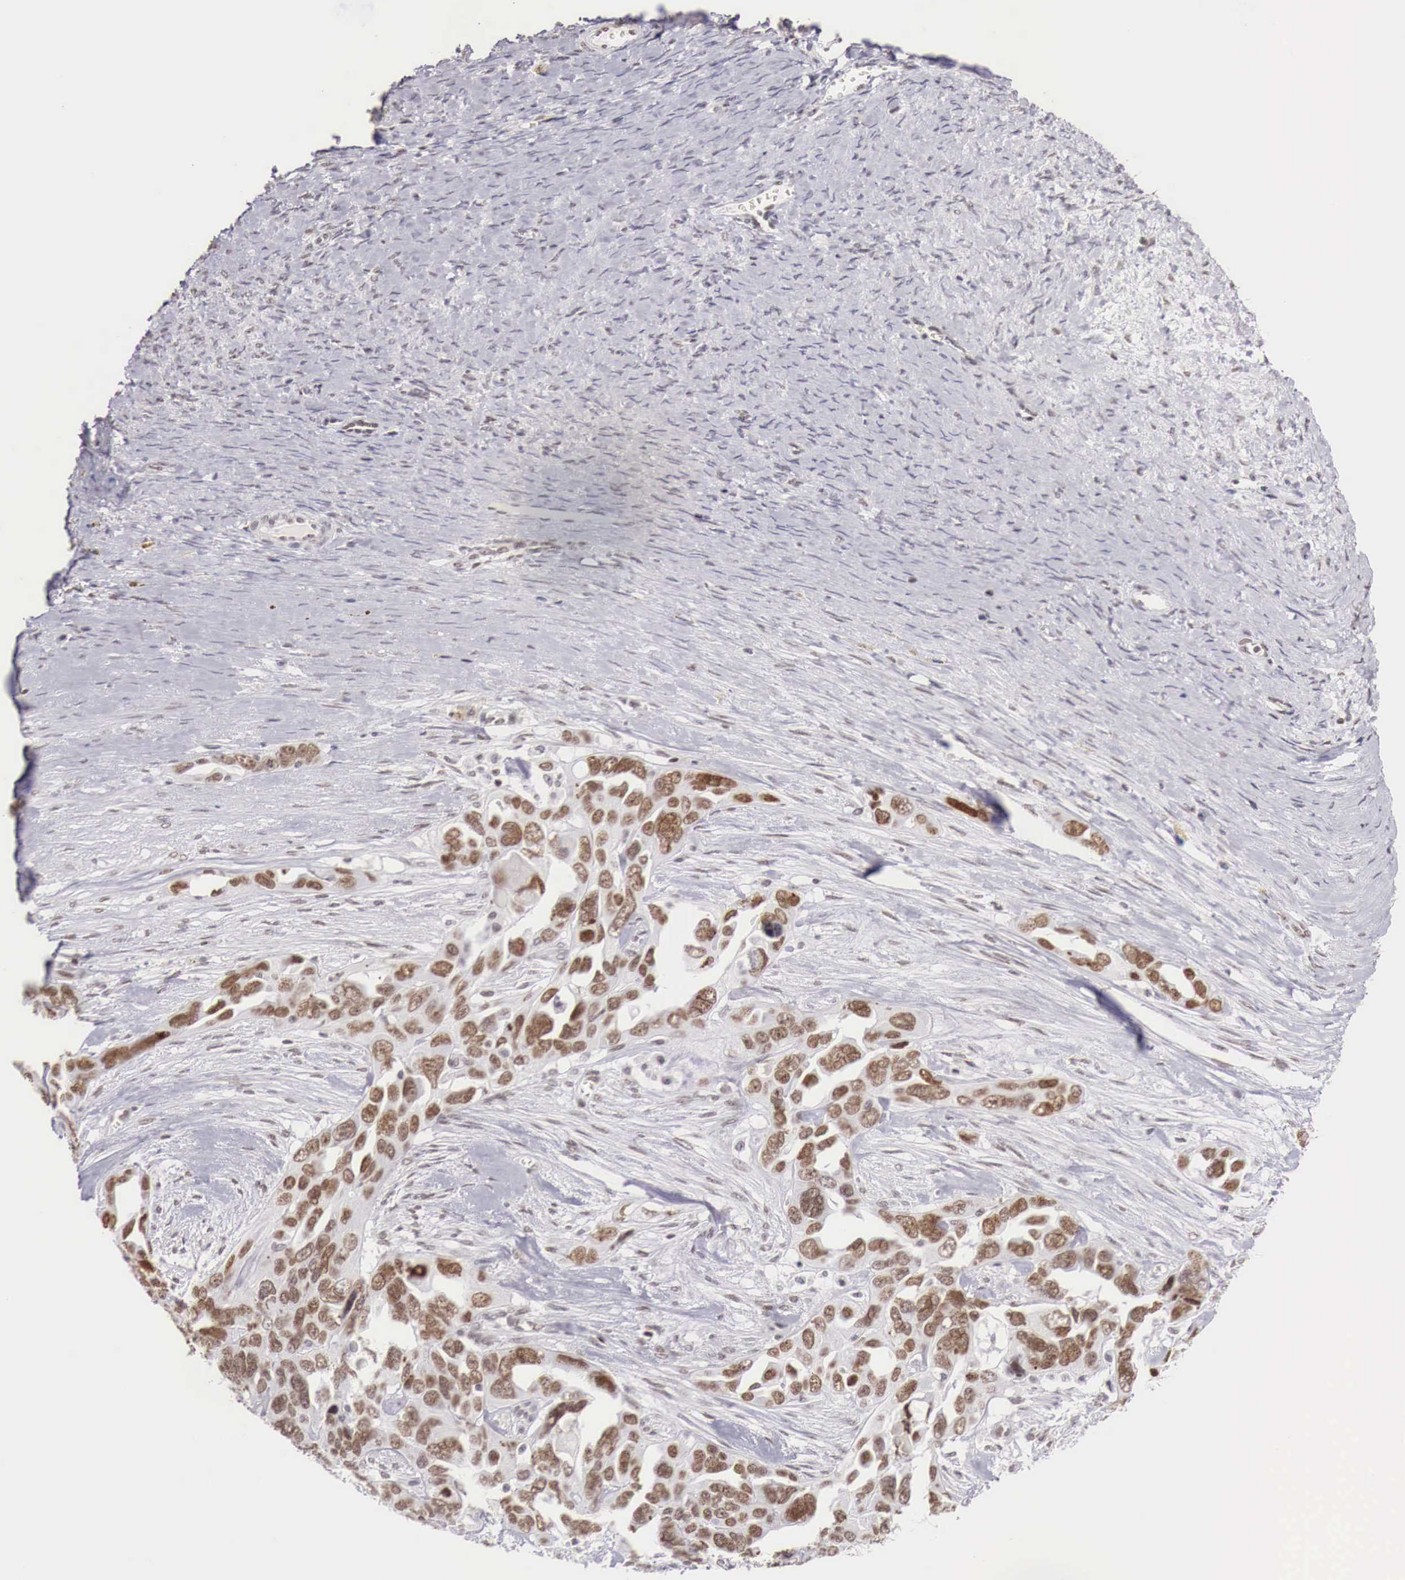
{"staining": {"intensity": "moderate", "quantity": "25%-75%", "location": "nuclear"}, "tissue": "ovarian cancer", "cell_type": "Tumor cells", "image_type": "cancer", "snomed": [{"axis": "morphology", "description": "Cystadenocarcinoma, serous, NOS"}, {"axis": "topography", "description": "Ovary"}], "caption": "Tumor cells display medium levels of moderate nuclear positivity in about 25%-75% of cells in ovarian cancer (serous cystadenocarcinoma). (DAB (3,3'-diaminobenzidine) IHC with brightfield microscopy, high magnification).", "gene": "PHF14", "patient": {"sex": "female", "age": 63}}